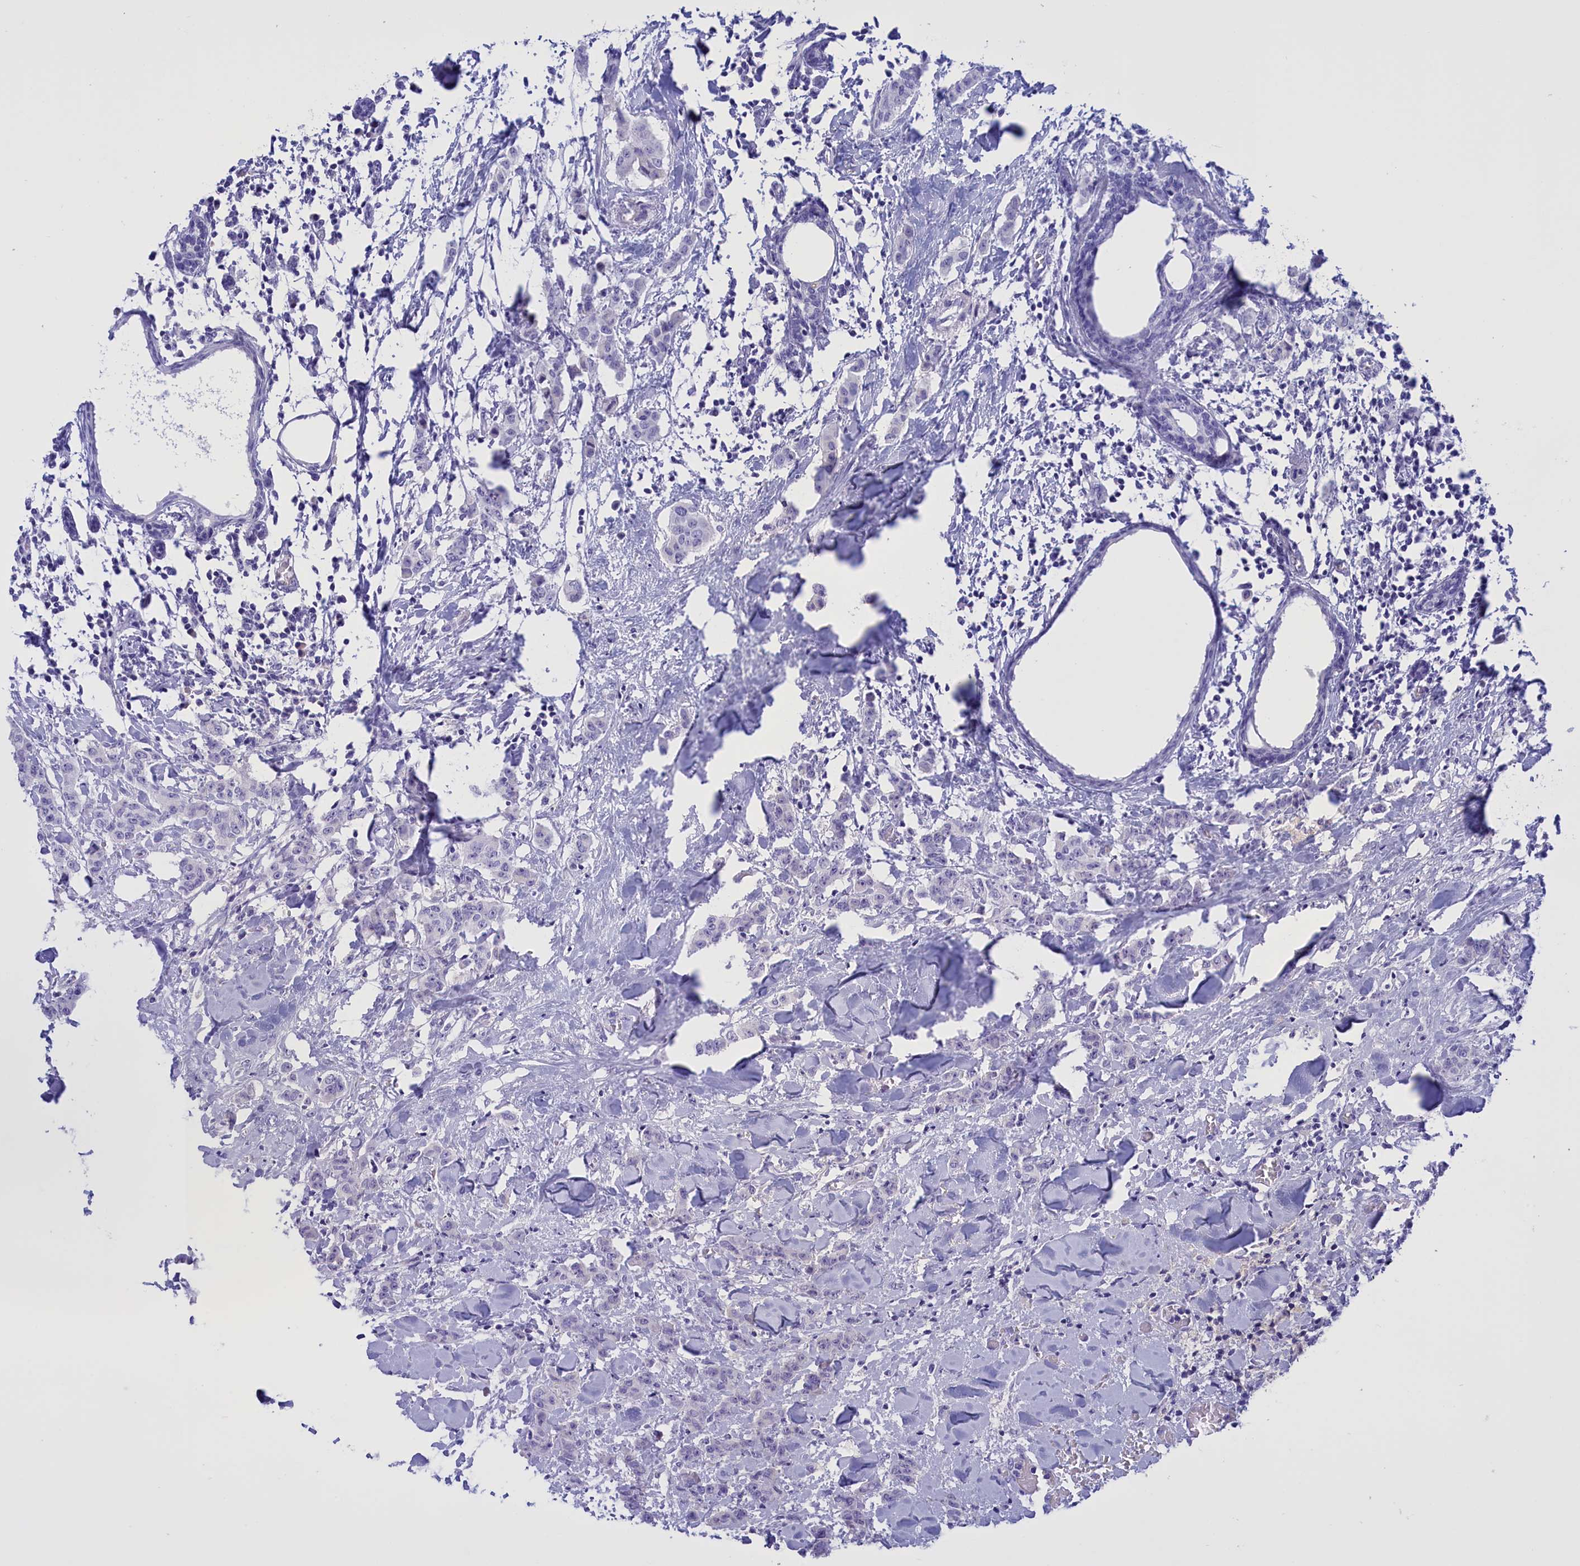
{"staining": {"intensity": "negative", "quantity": "none", "location": "none"}, "tissue": "breast cancer", "cell_type": "Tumor cells", "image_type": "cancer", "snomed": [{"axis": "morphology", "description": "Duct carcinoma"}, {"axis": "topography", "description": "Breast"}], "caption": "This micrograph is of breast cancer stained with IHC to label a protein in brown with the nuclei are counter-stained blue. There is no positivity in tumor cells.", "gene": "PROK2", "patient": {"sex": "female", "age": 40}}